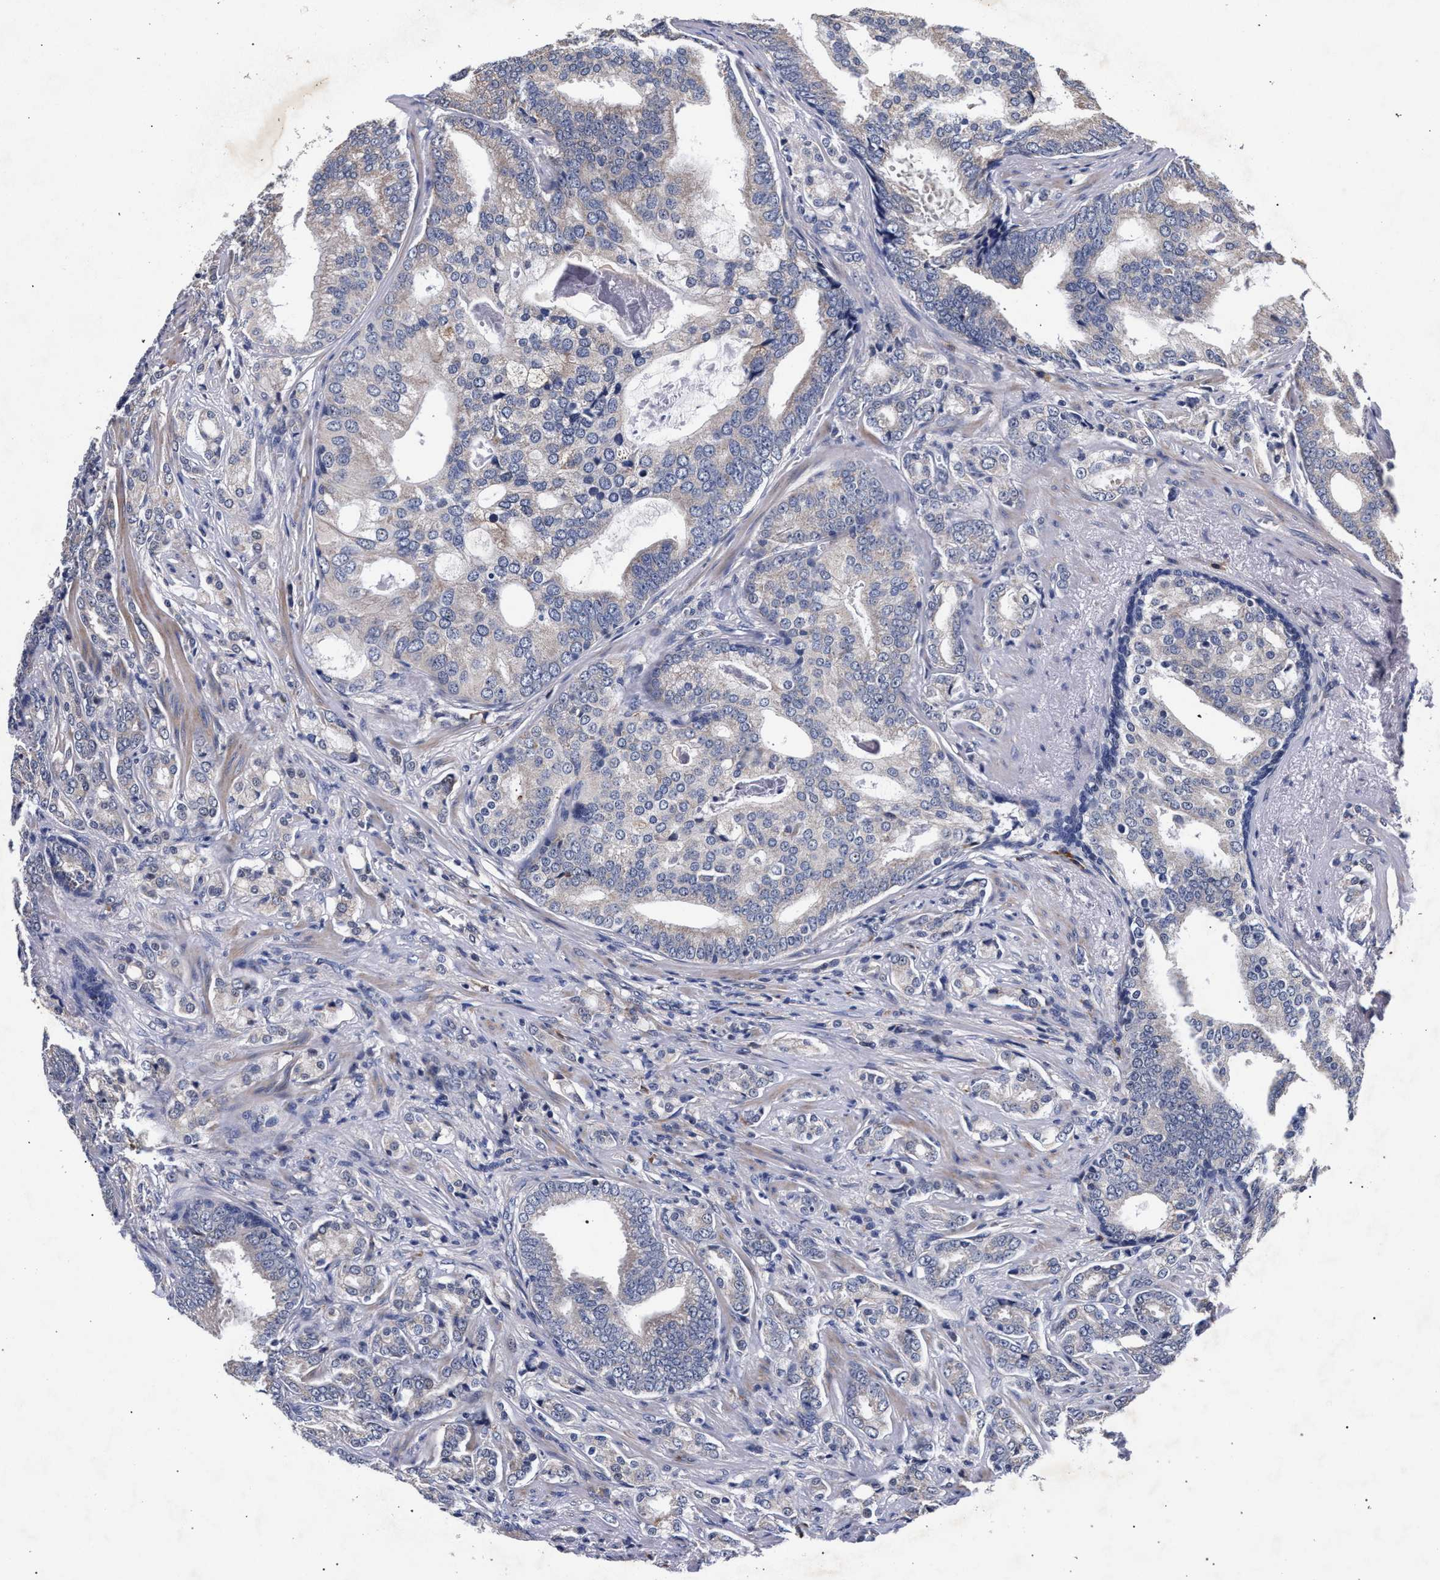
{"staining": {"intensity": "weak", "quantity": "<25%", "location": "cytoplasmic/membranous"}, "tissue": "prostate cancer", "cell_type": "Tumor cells", "image_type": "cancer", "snomed": [{"axis": "morphology", "description": "Adenocarcinoma, Low grade"}, {"axis": "topography", "description": "Prostate"}], "caption": "This is a image of immunohistochemistry (IHC) staining of prostate cancer (low-grade adenocarcinoma), which shows no positivity in tumor cells.", "gene": "CFAP95", "patient": {"sex": "male", "age": 58}}